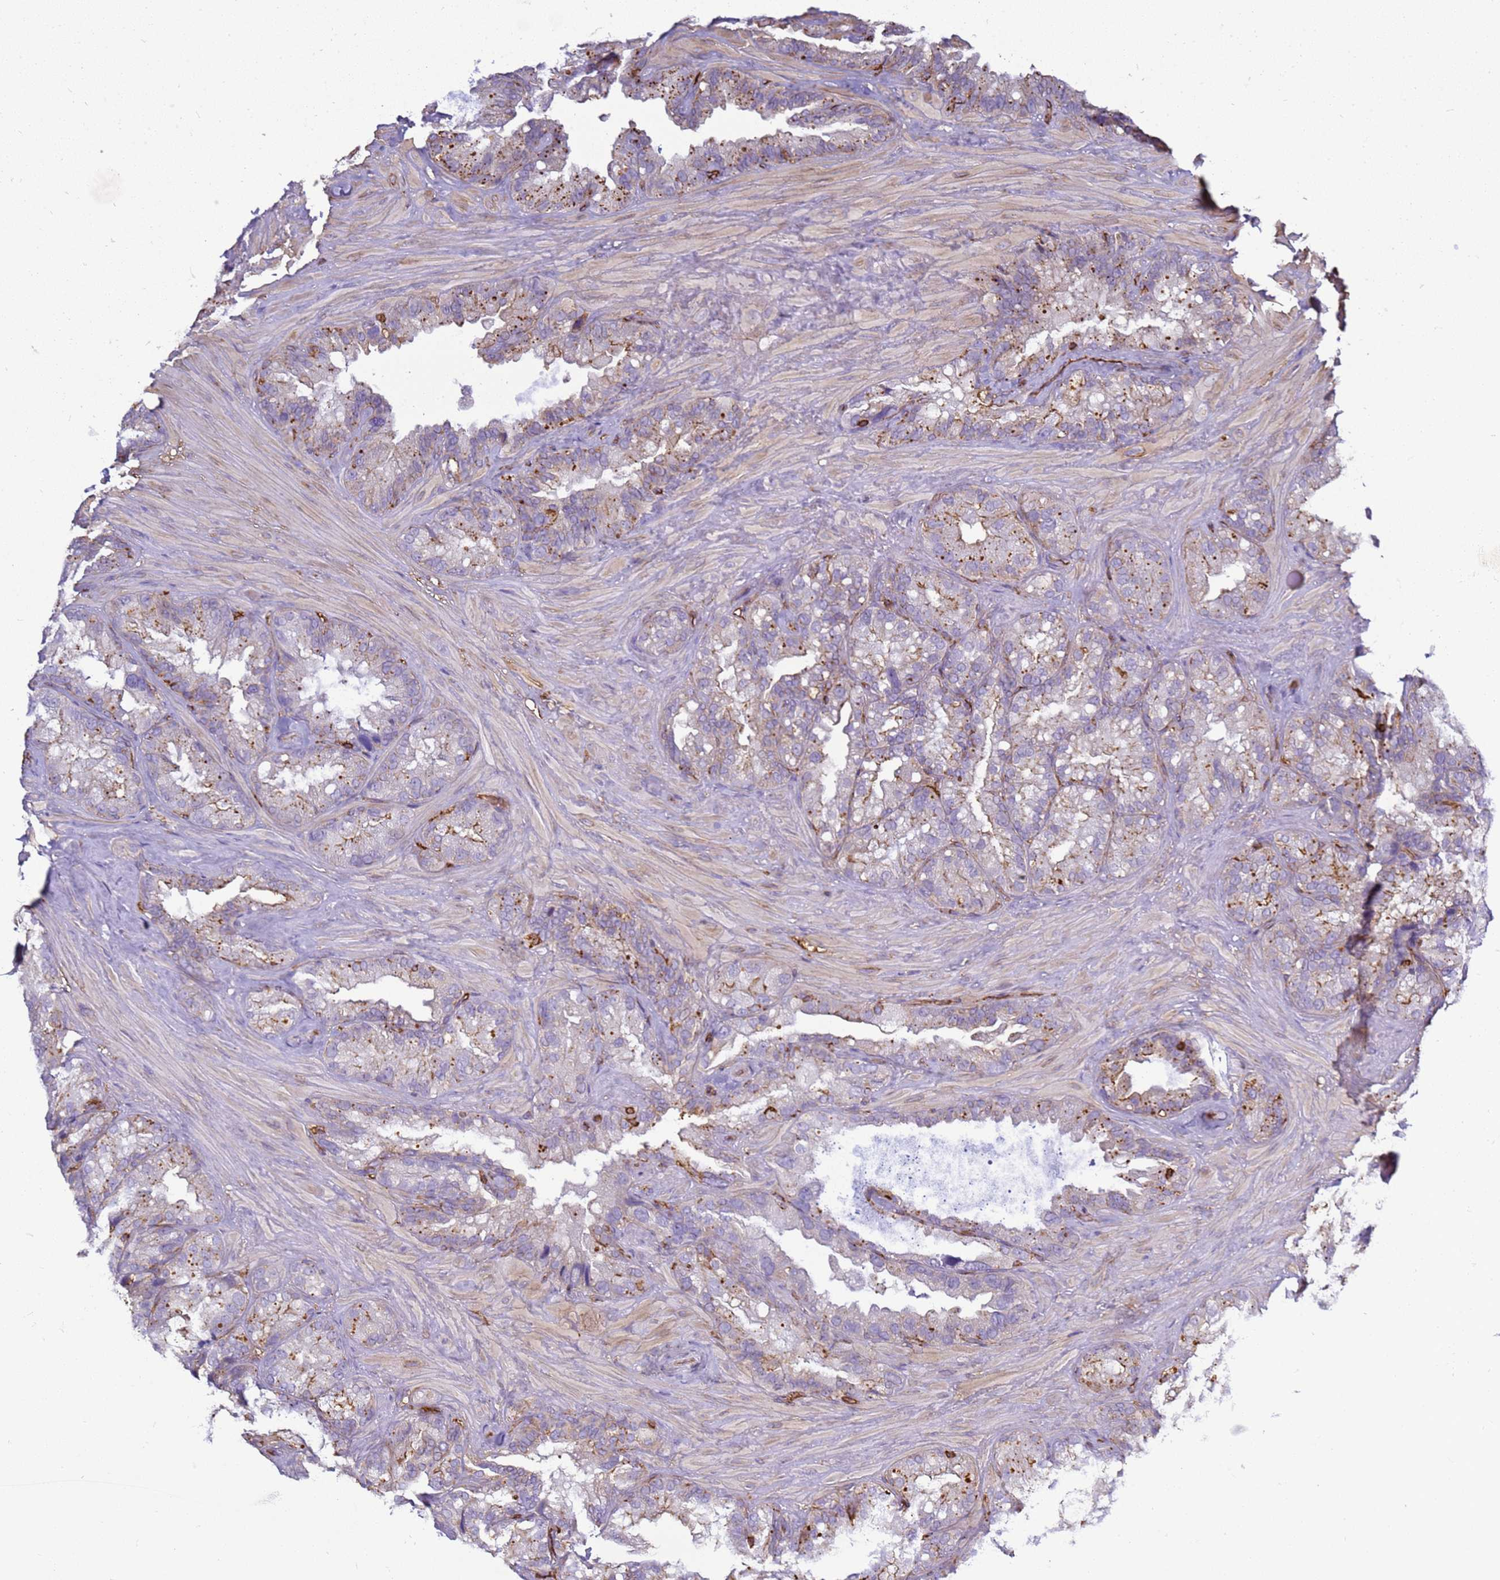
{"staining": {"intensity": "moderate", "quantity": "<25%", "location": "cytoplasmic/membranous"}, "tissue": "seminal vesicle", "cell_type": "Glandular cells", "image_type": "normal", "snomed": [{"axis": "morphology", "description": "Normal tissue, NOS"}, {"axis": "topography", "description": "Prostate"}, {"axis": "topography", "description": "Seminal veicle"}], "caption": "Moderate cytoplasmic/membranous positivity for a protein is seen in about <25% of glandular cells of benign seminal vesicle using immunohistochemistry.", "gene": "ZBTB8OS", "patient": {"sex": "male", "age": 68}}